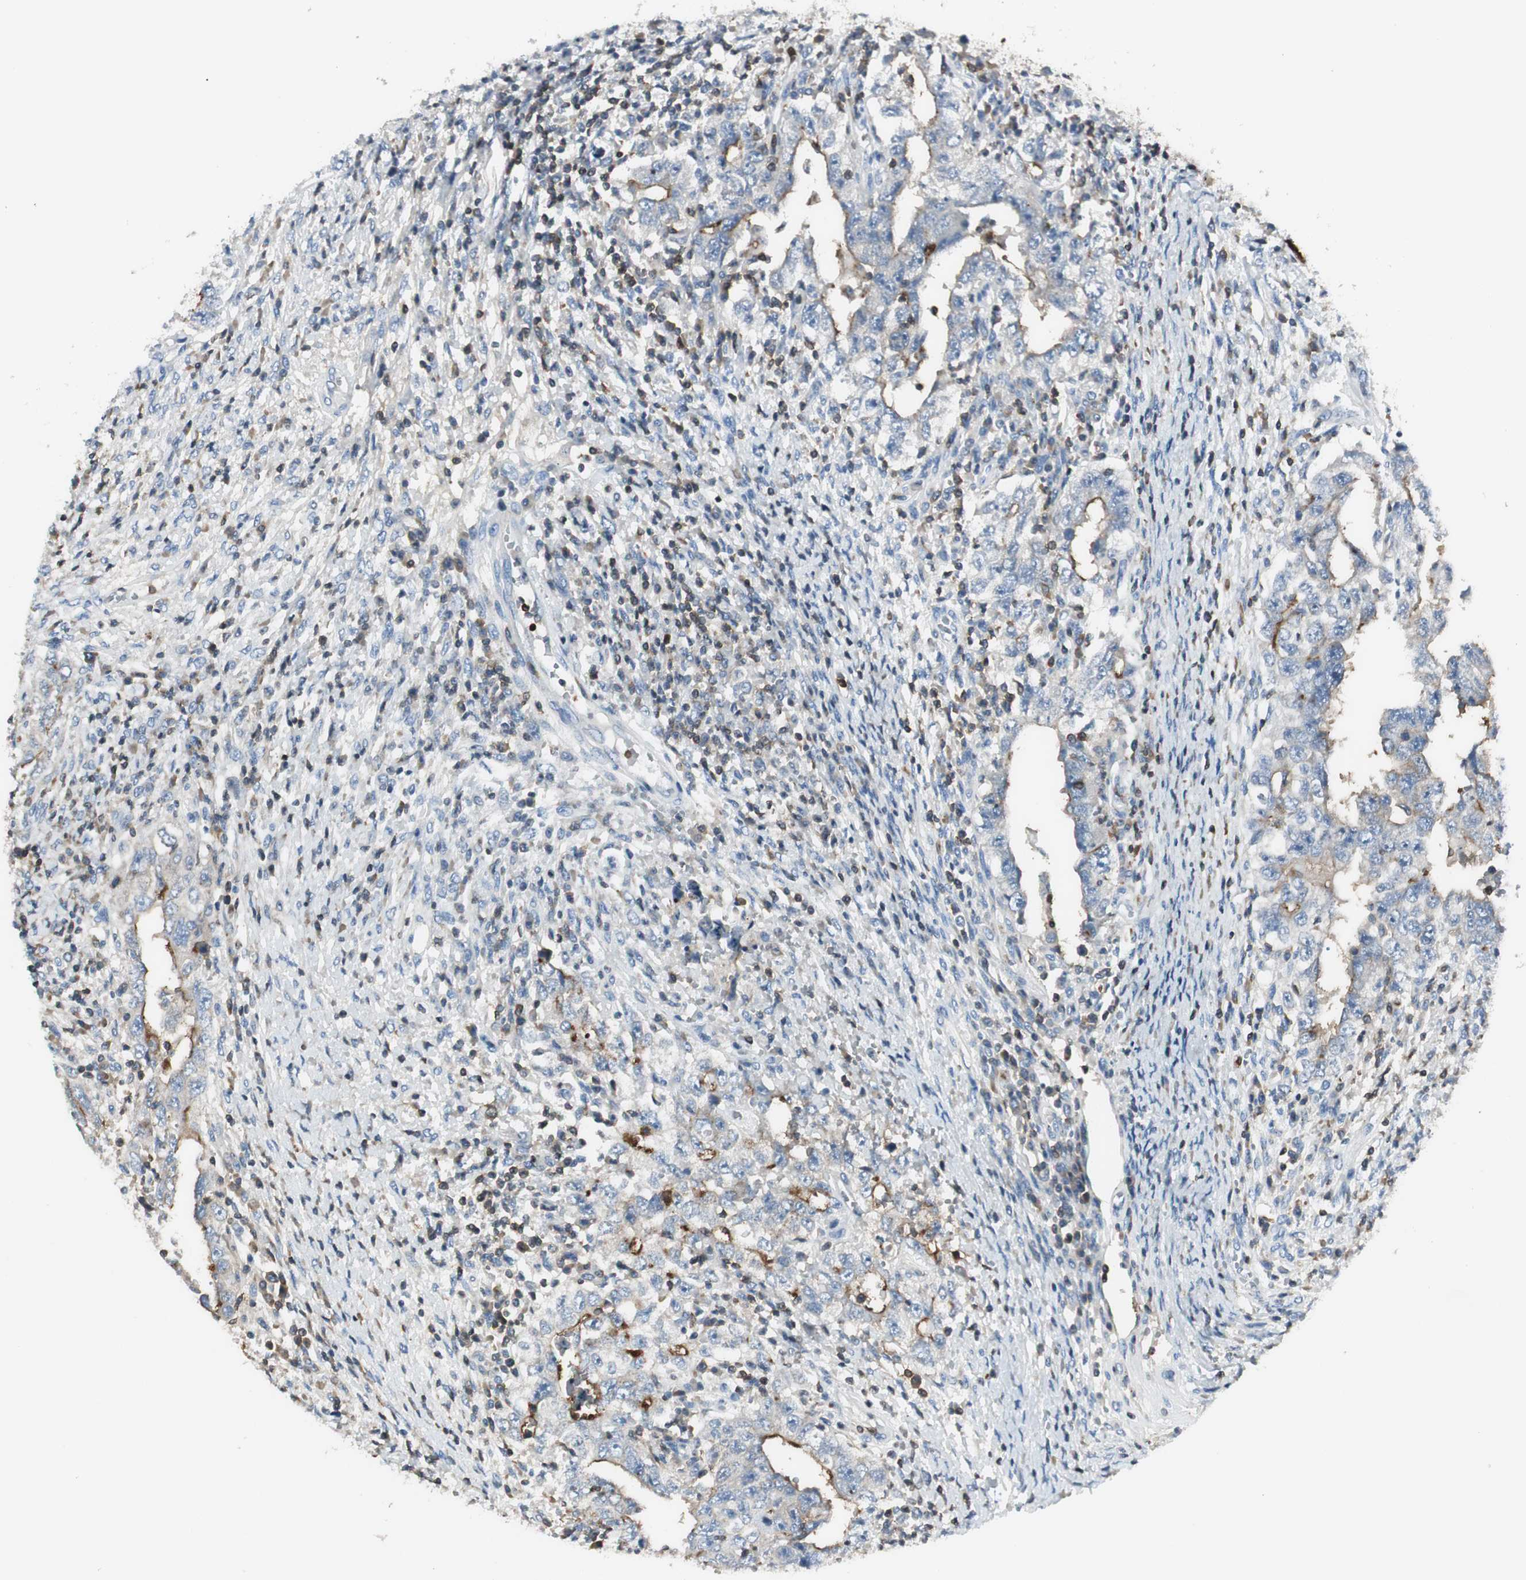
{"staining": {"intensity": "weak", "quantity": "<25%", "location": "cytoplasmic/membranous"}, "tissue": "testis cancer", "cell_type": "Tumor cells", "image_type": "cancer", "snomed": [{"axis": "morphology", "description": "Carcinoma, Embryonal, NOS"}, {"axis": "topography", "description": "Testis"}], "caption": "Tumor cells show no significant positivity in testis cancer (embryonal carcinoma).", "gene": "SLC9A3R1", "patient": {"sex": "male", "age": 26}}